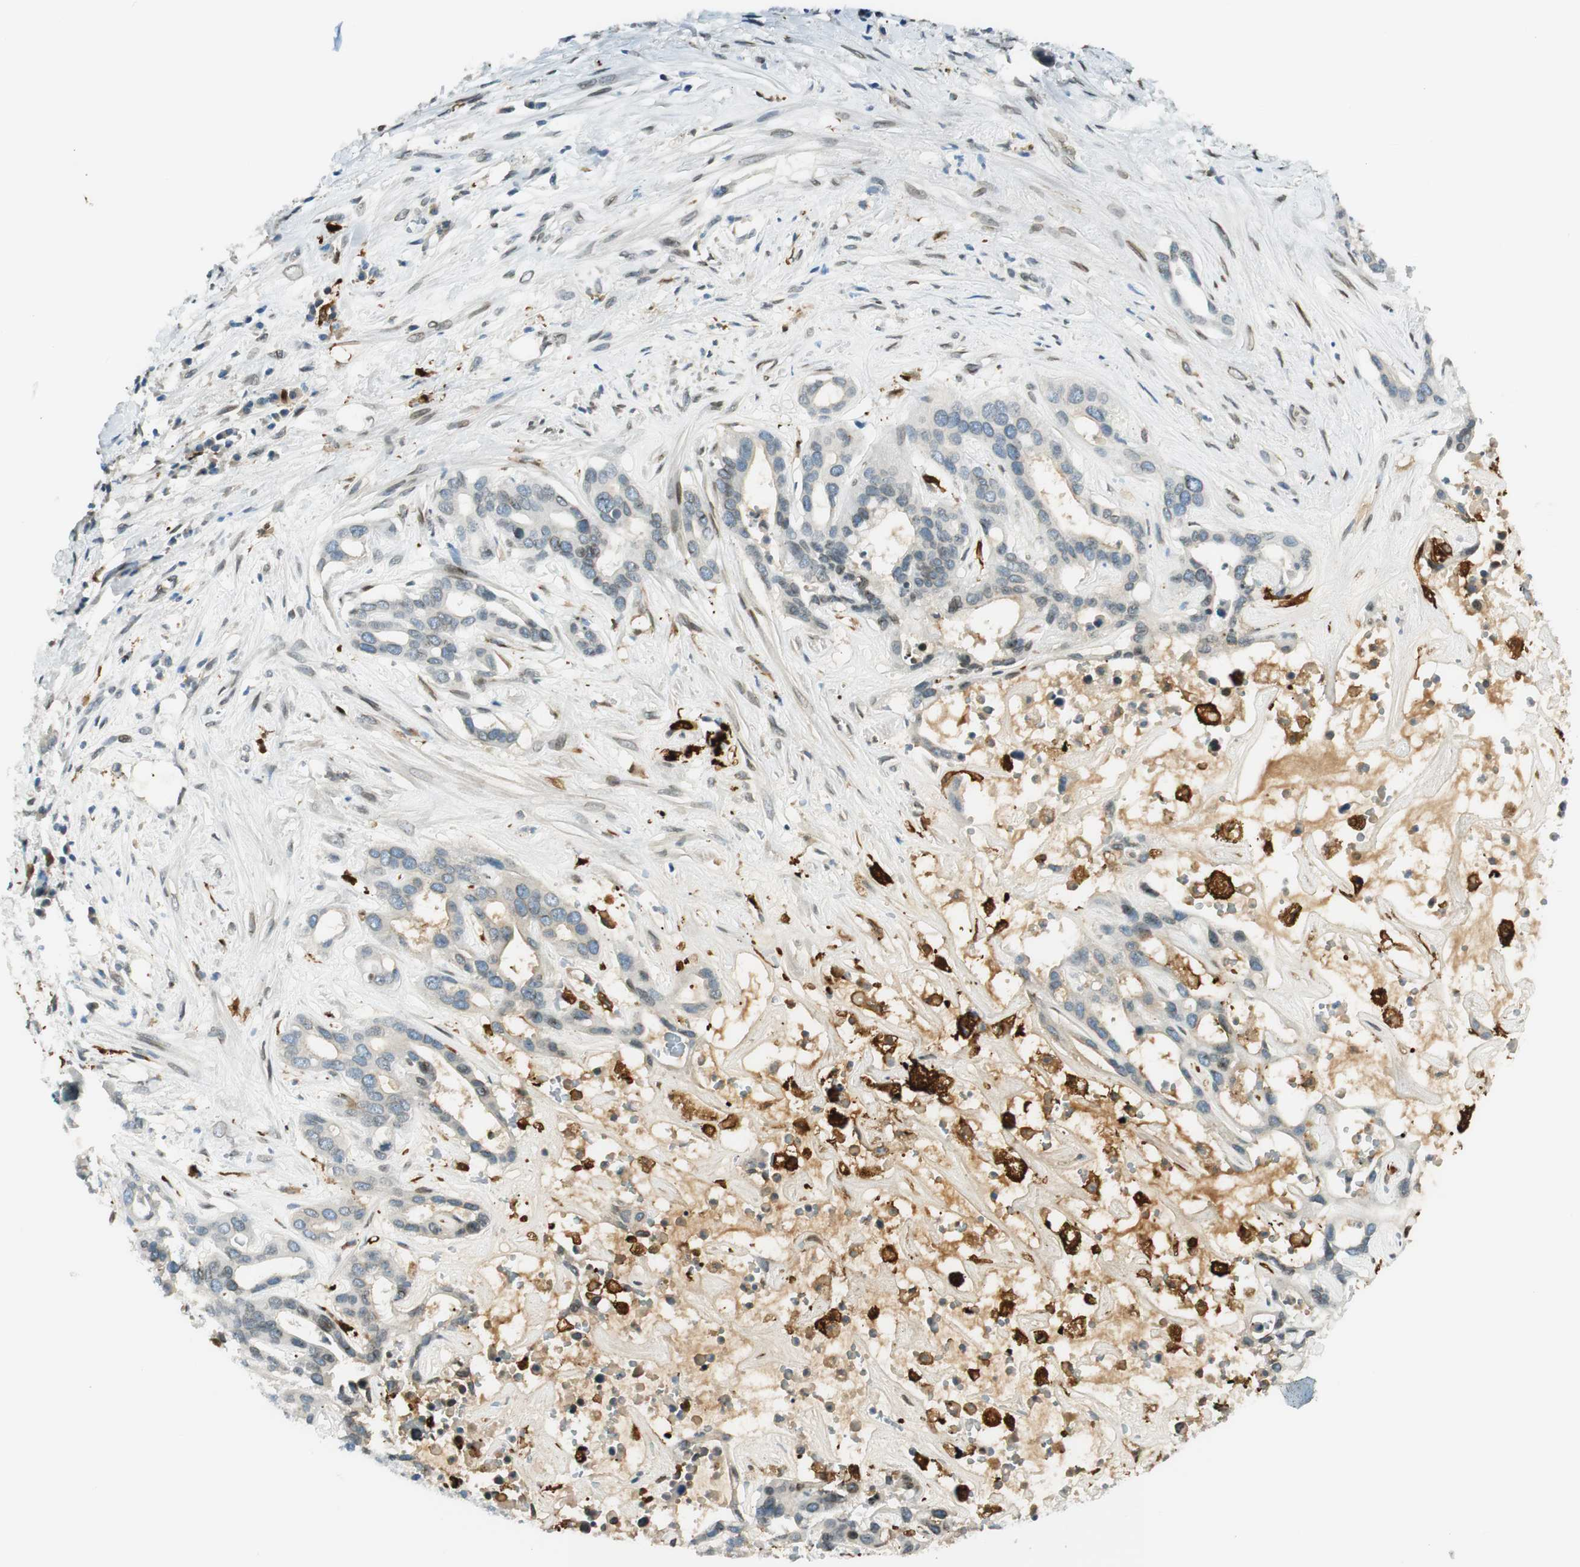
{"staining": {"intensity": "strong", "quantity": "25%-75%", "location": "cytoplasmic/membranous"}, "tissue": "liver cancer", "cell_type": "Tumor cells", "image_type": "cancer", "snomed": [{"axis": "morphology", "description": "Cholangiocarcinoma"}, {"axis": "topography", "description": "Liver"}], "caption": "A high-resolution micrograph shows immunohistochemistry staining of liver cancer (cholangiocarcinoma), which exhibits strong cytoplasmic/membranous staining in about 25%-75% of tumor cells. The protein is stained brown, and the nuclei are stained in blue (DAB IHC with brightfield microscopy, high magnification).", "gene": "TMEM260", "patient": {"sex": "female", "age": 65}}